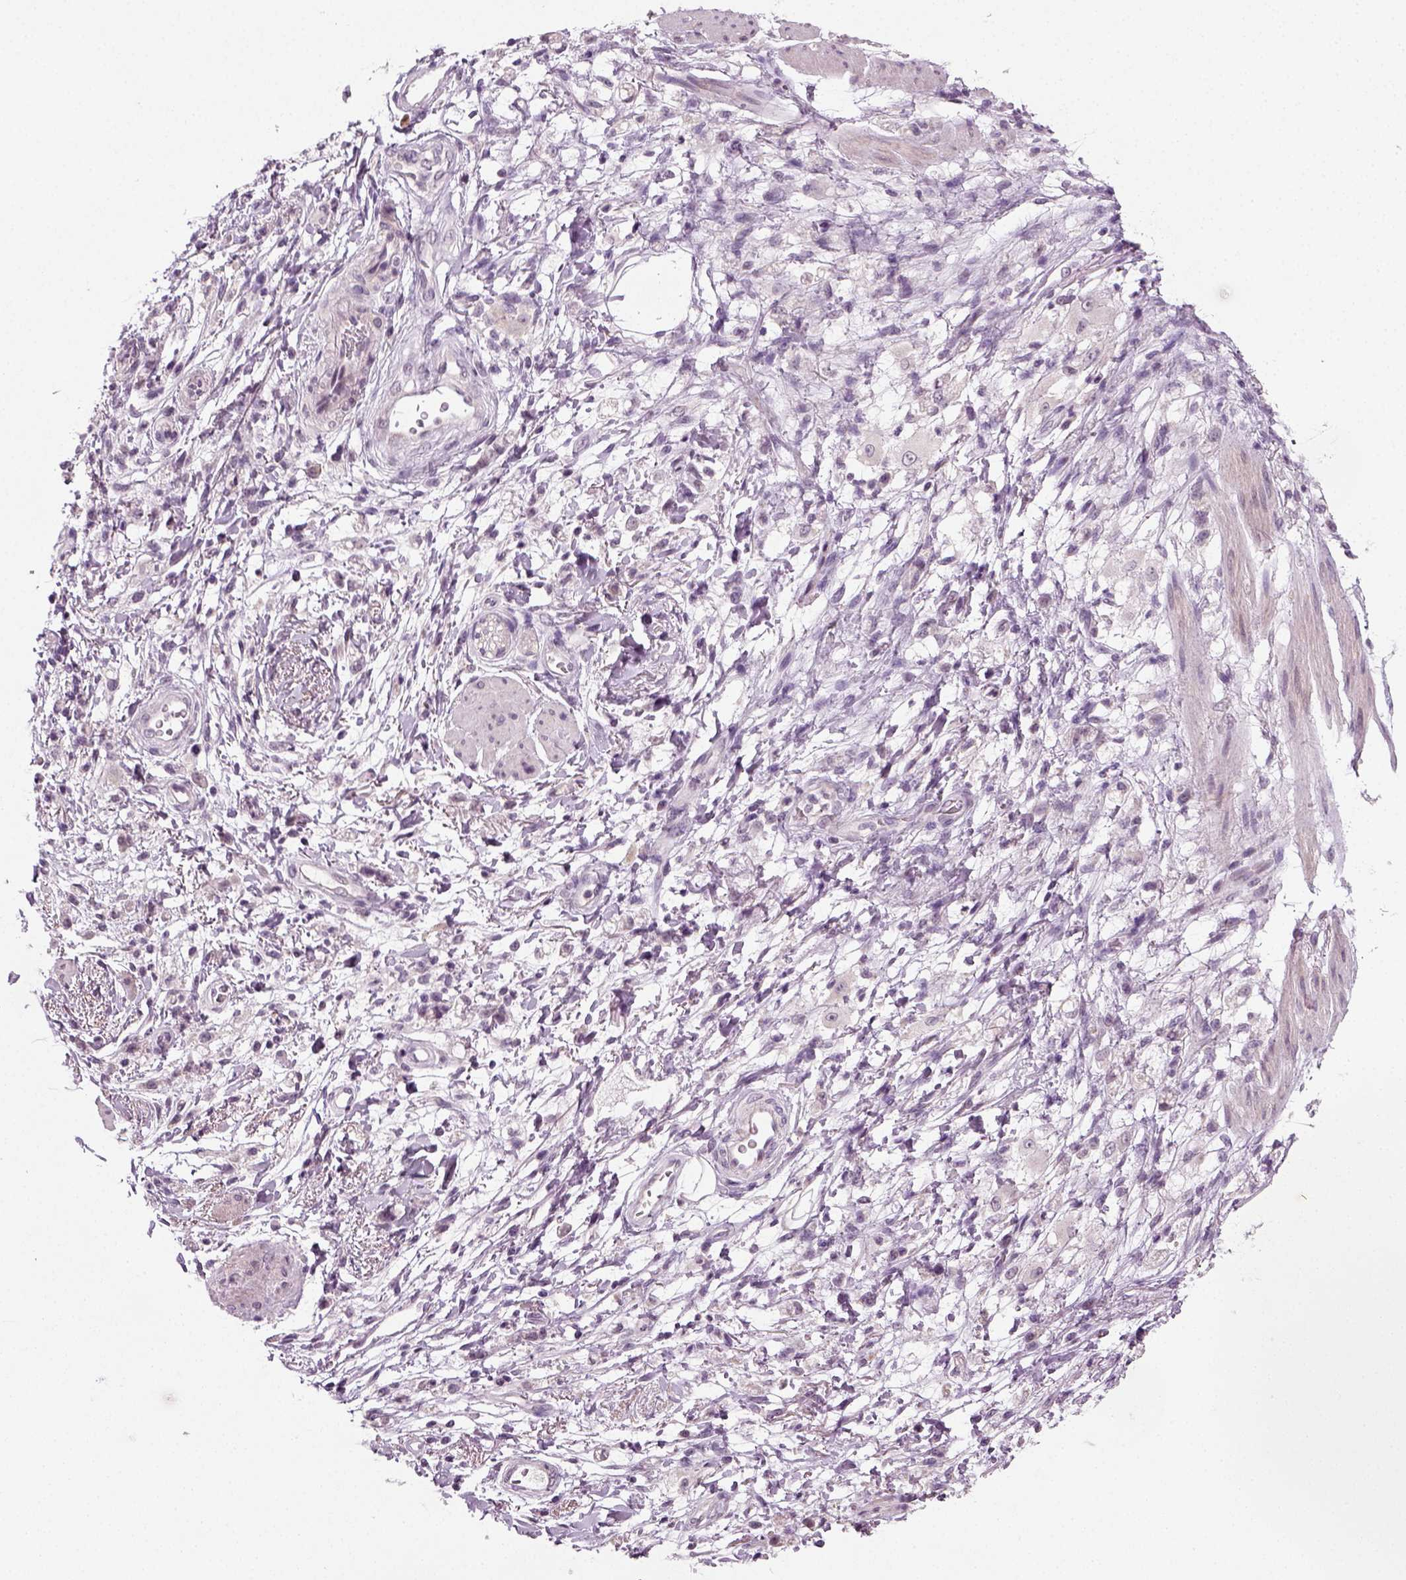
{"staining": {"intensity": "negative", "quantity": "none", "location": "none"}, "tissue": "stomach cancer", "cell_type": "Tumor cells", "image_type": "cancer", "snomed": [{"axis": "morphology", "description": "Adenocarcinoma, NOS"}, {"axis": "topography", "description": "Stomach"}], "caption": "Immunohistochemical staining of stomach cancer (adenocarcinoma) displays no significant staining in tumor cells.", "gene": "SYNGAP1", "patient": {"sex": "female", "age": 60}}